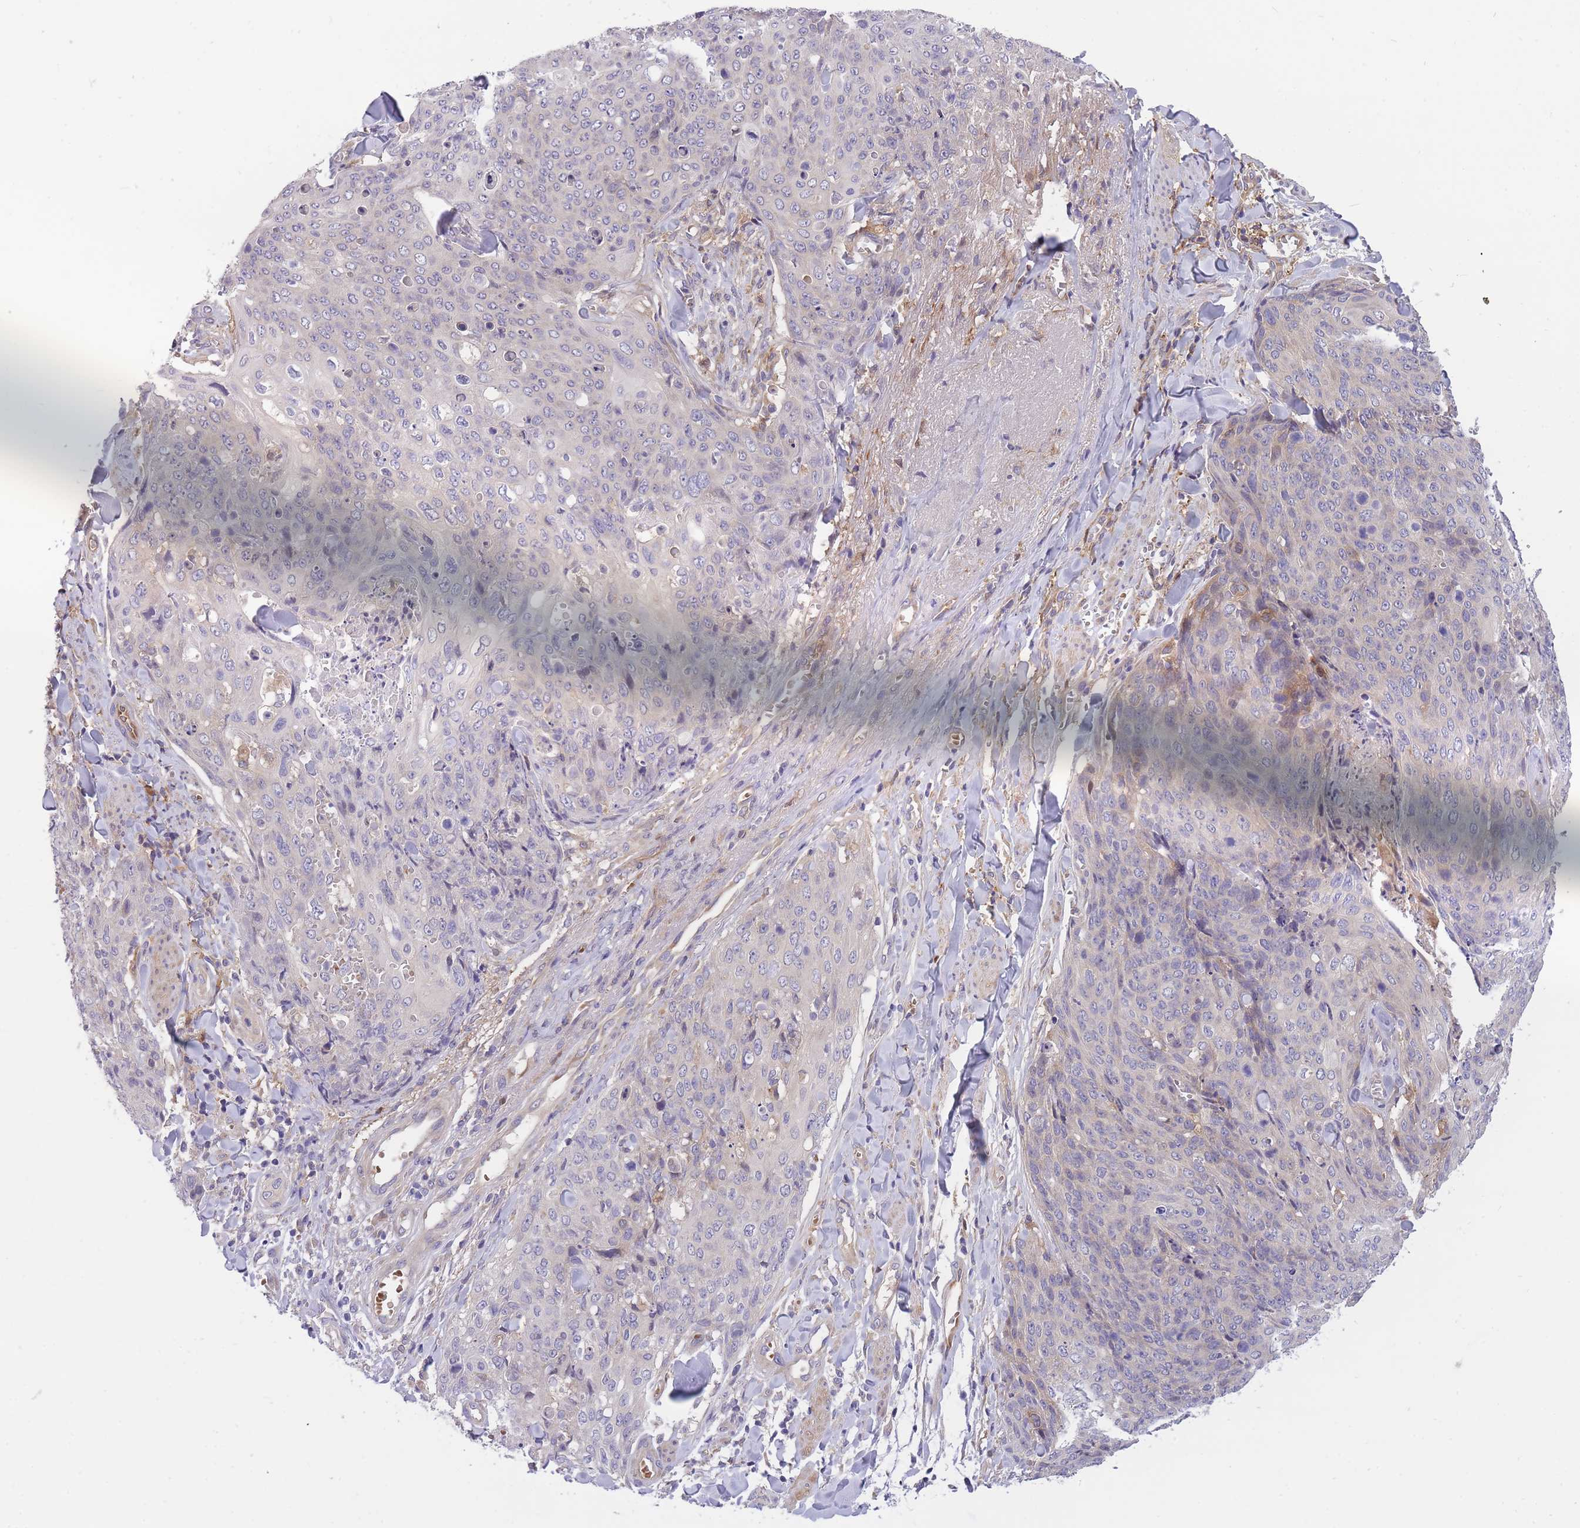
{"staining": {"intensity": "negative", "quantity": "none", "location": "none"}, "tissue": "skin cancer", "cell_type": "Tumor cells", "image_type": "cancer", "snomed": [{"axis": "morphology", "description": "Squamous cell carcinoma, NOS"}, {"axis": "topography", "description": "Skin"}, {"axis": "topography", "description": "Vulva"}], "caption": "Immunohistochemistry histopathology image of skin squamous cell carcinoma stained for a protein (brown), which exhibits no expression in tumor cells.", "gene": "CRYGN", "patient": {"sex": "female", "age": 85}}